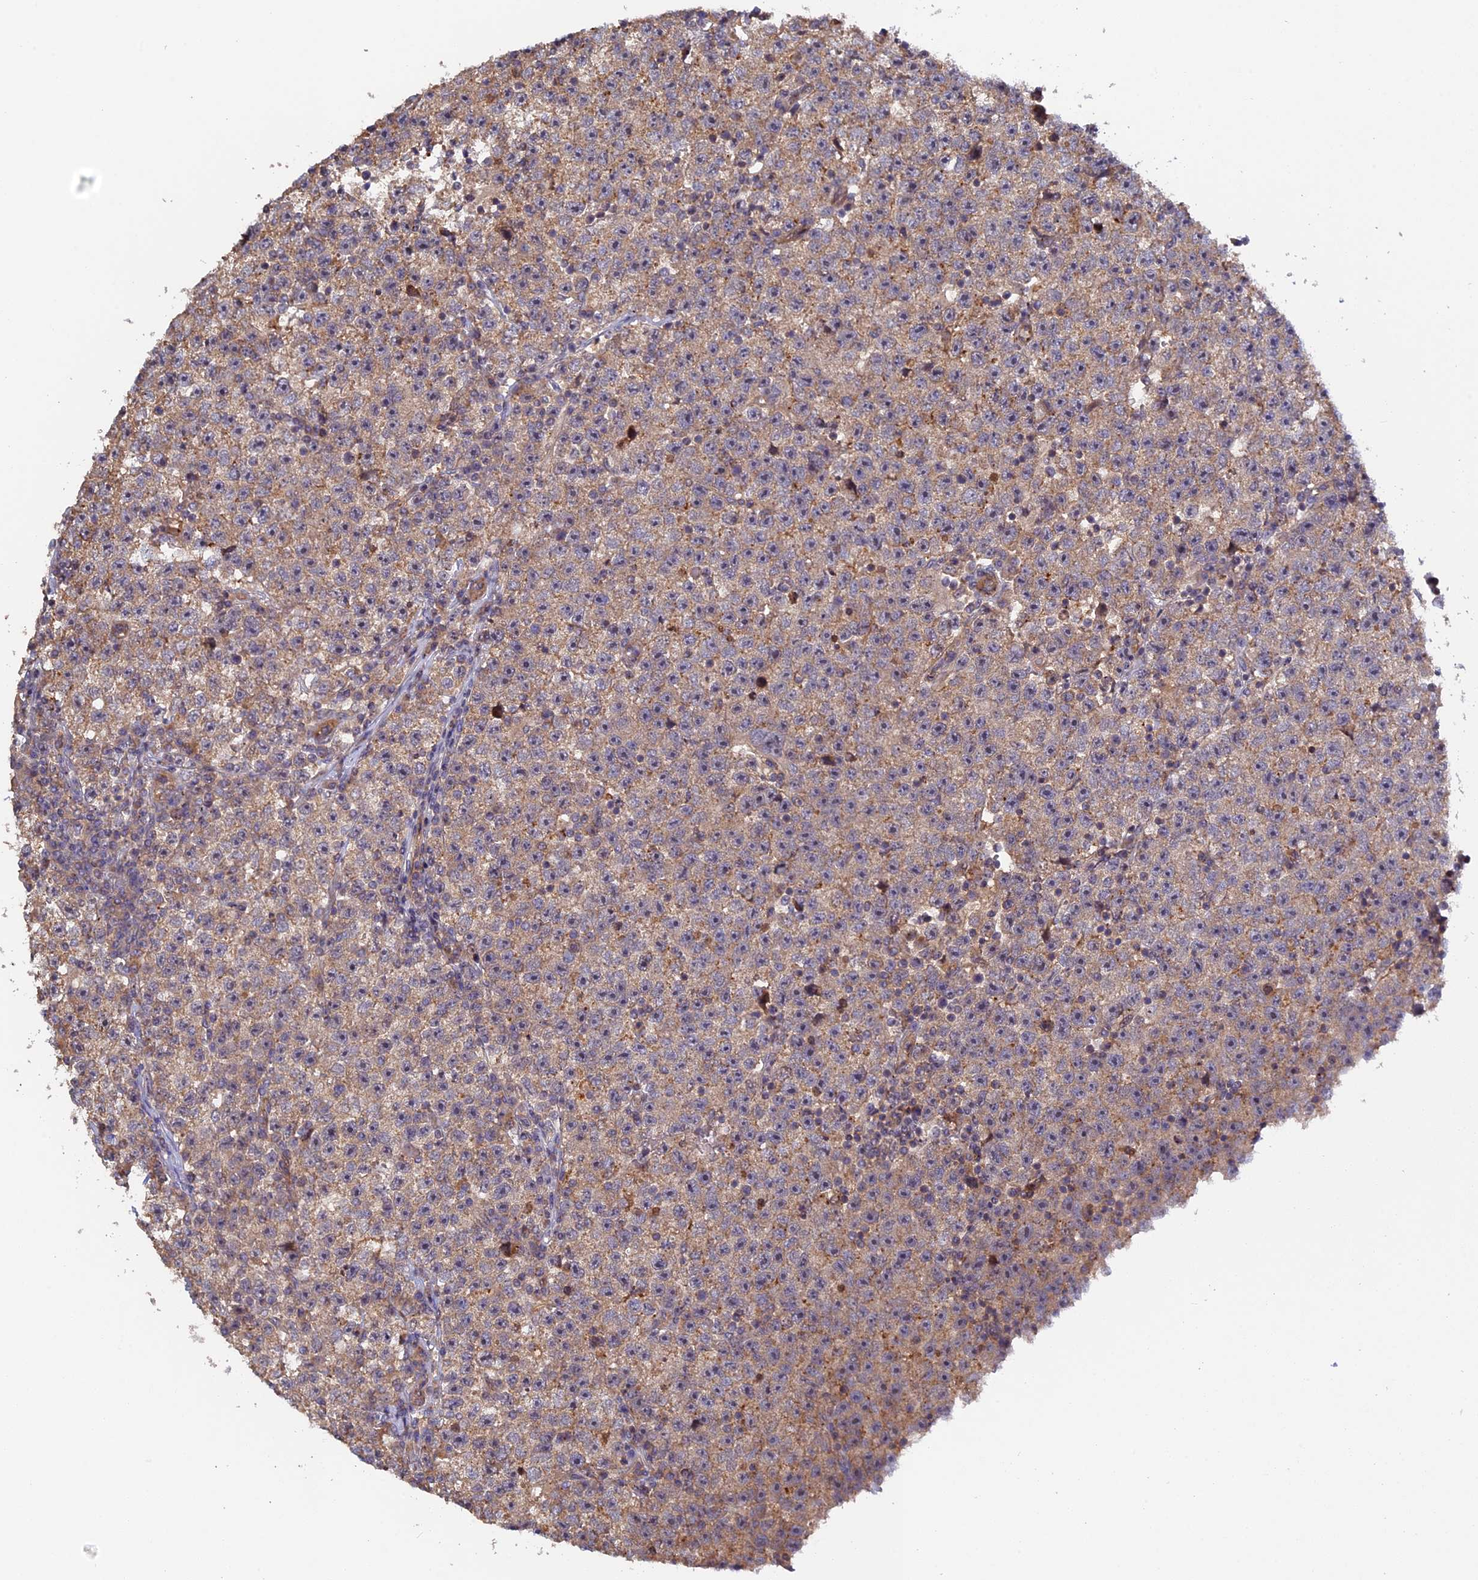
{"staining": {"intensity": "weak", "quantity": ">75%", "location": "cytoplasmic/membranous"}, "tissue": "testis cancer", "cell_type": "Tumor cells", "image_type": "cancer", "snomed": [{"axis": "morphology", "description": "Seminoma, NOS"}, {"axis": "topography", "description": "Testis"}], "caption": "The histopathology image exhibits a brown stain indicating the presence of a protein in the cytoplasmic/membranous of tumor cells in testis seminoma.", "gene": "FERMT1", "patient": {"sex": "male", "age": 22}}